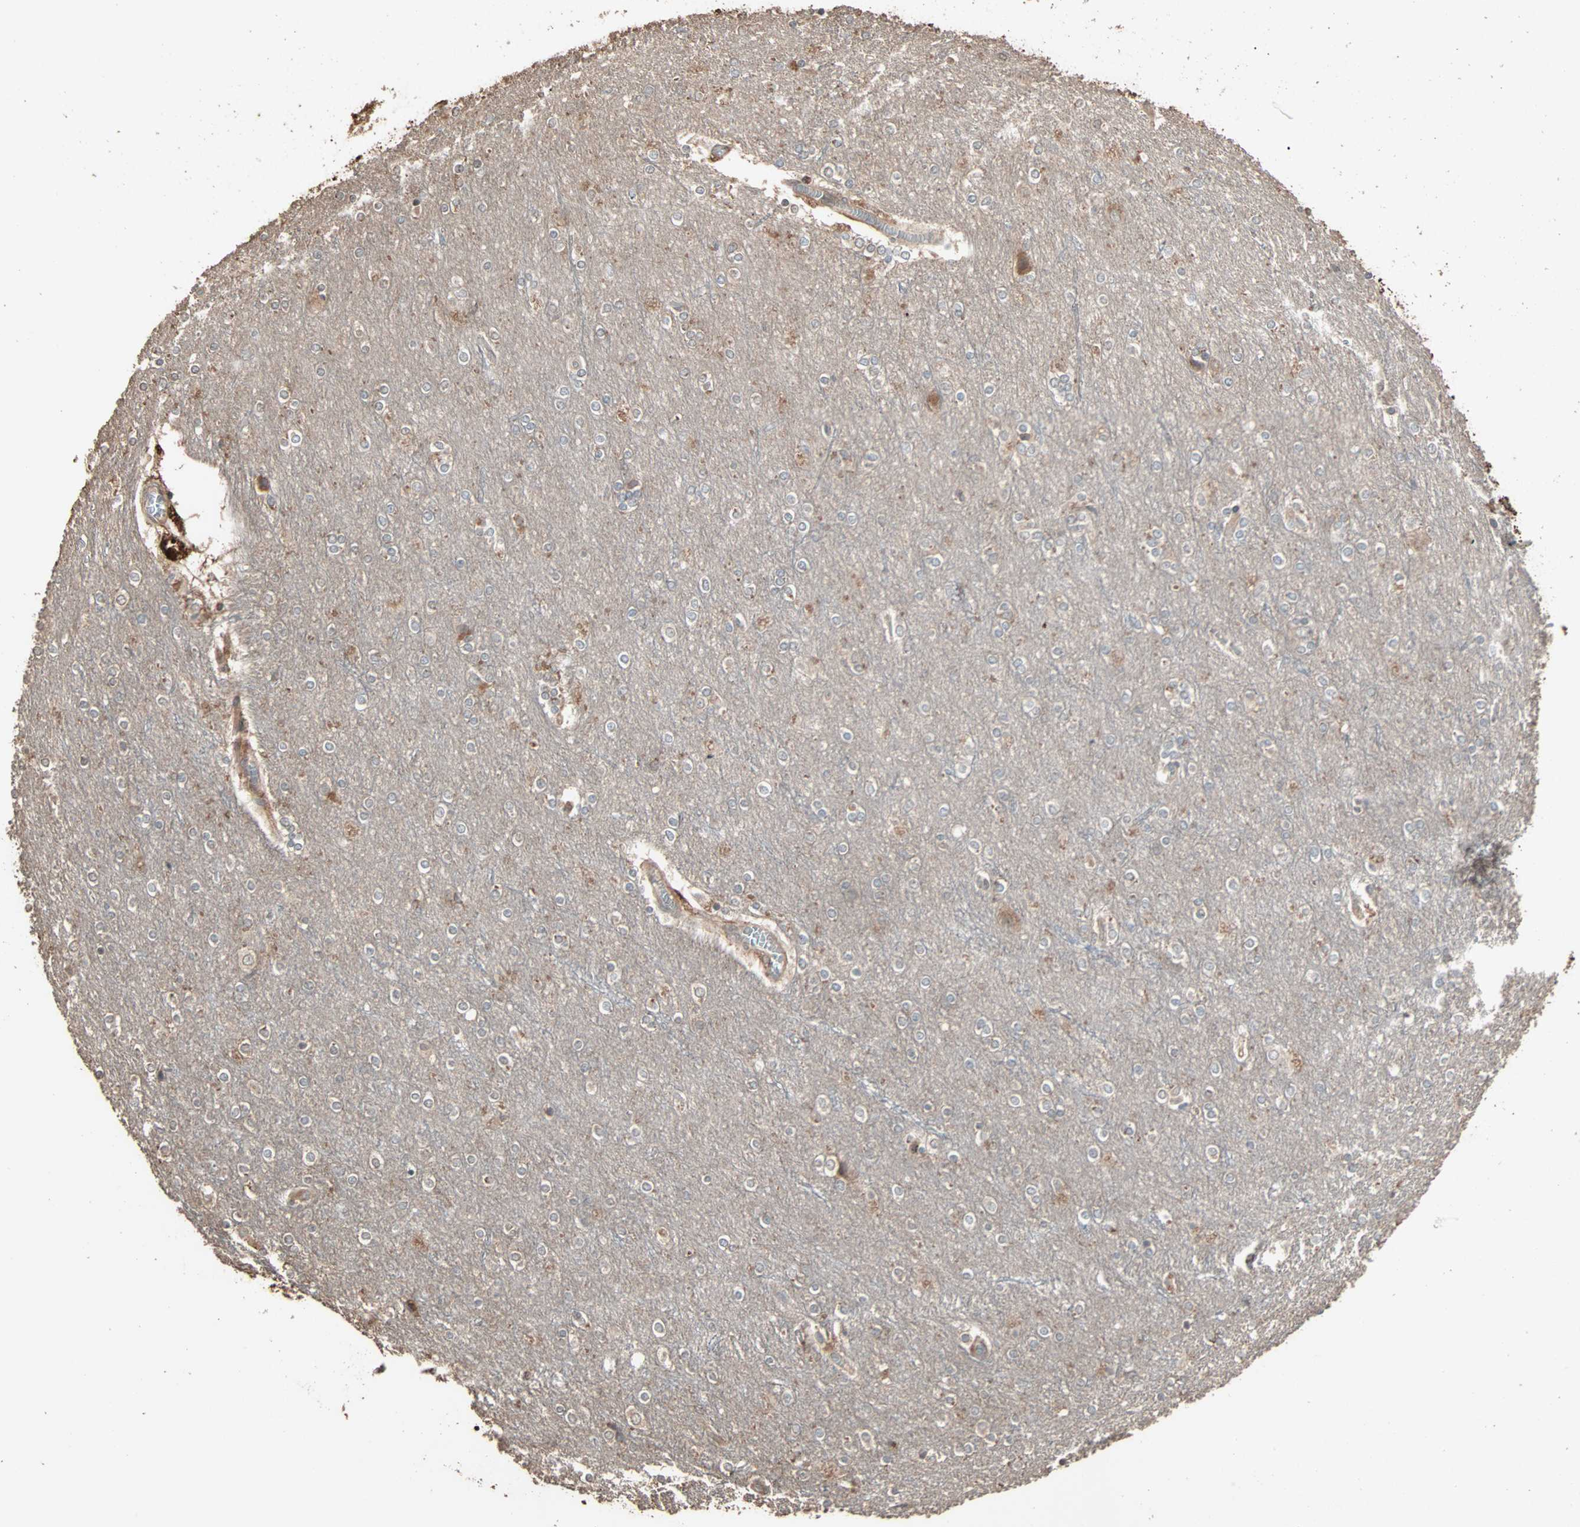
{"staining": {"intensity": "weak", "quantity": ">75%", "location": "cytoplasmic/membranous"}, "tissue": "cerebral cortex", "cell_type": "Endothelial cells", "image_type": "normal", "snomed": [{"axis": "morphology", "description": "Normal tissue, NOS"}, {"axis": "topography", "description": "Cerebral cortex"}], "caption": "The histopathology image reveals immunohistochemical staining of benign cerebral cortex. There is weak cytoplasmic/membranous staining is identified in approximately >75% of endothelial cells.", "gene": "CALCRL", "patient": {"sex": "female", "age": 54}}